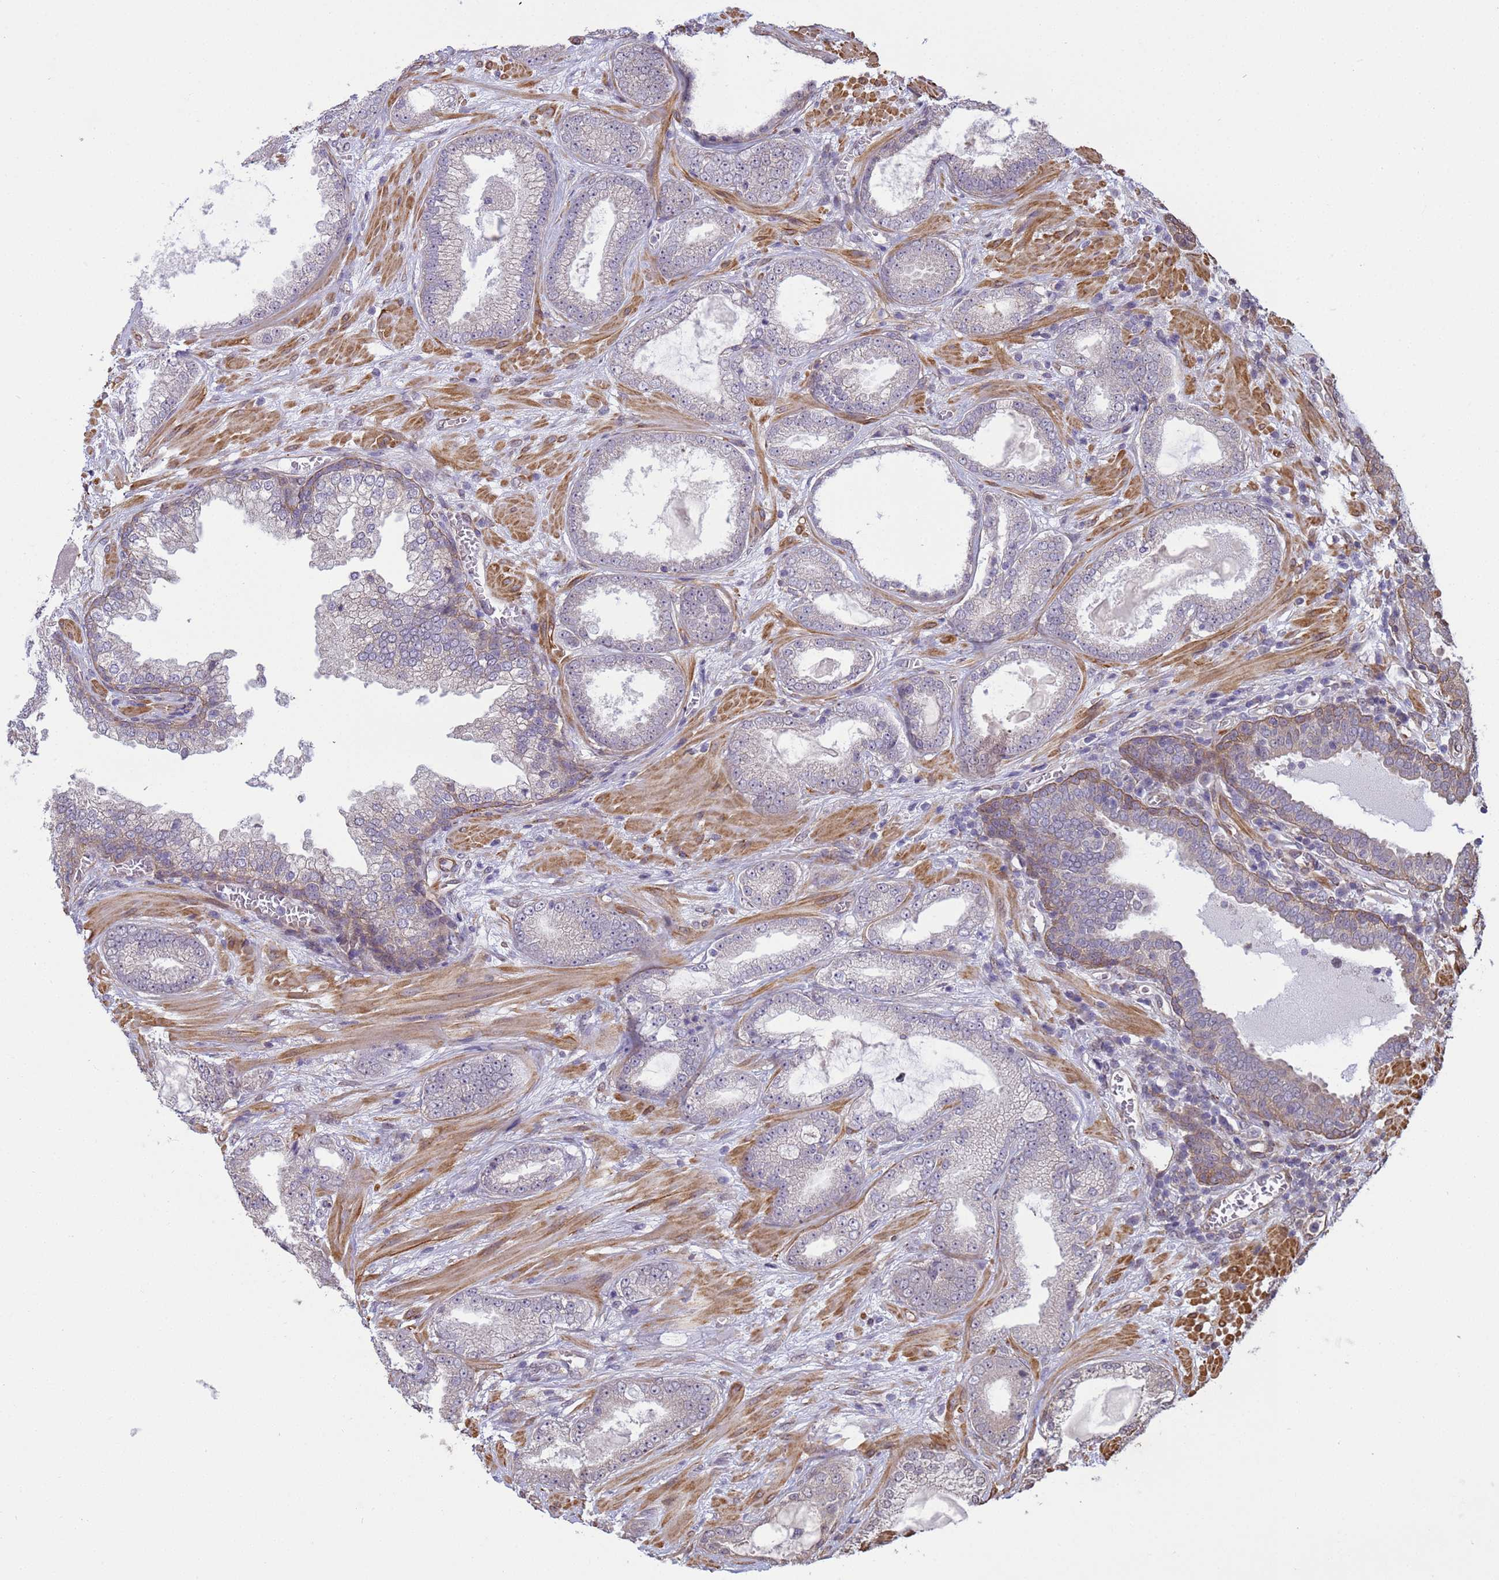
{"staining": {"intensity": "negative", "quantity": "none", "location": "none"}, "tissue": "prostate cancer", "cell_type": "Tumor cells", "image_type": "cancer", "snomed": [{"axis": "morphology", "description": "Adenocarcinoma, Low grade"}, {"axis": "topography", "description": "Prostate"}], "caption": "Prostate cancer (adenocarcinoma (low-grade)) was stained to show a protein in brown. There is no significant expression in tumor cells.", "gene": "ITGB4", "patient": {"sex": "male", "age": 57}}